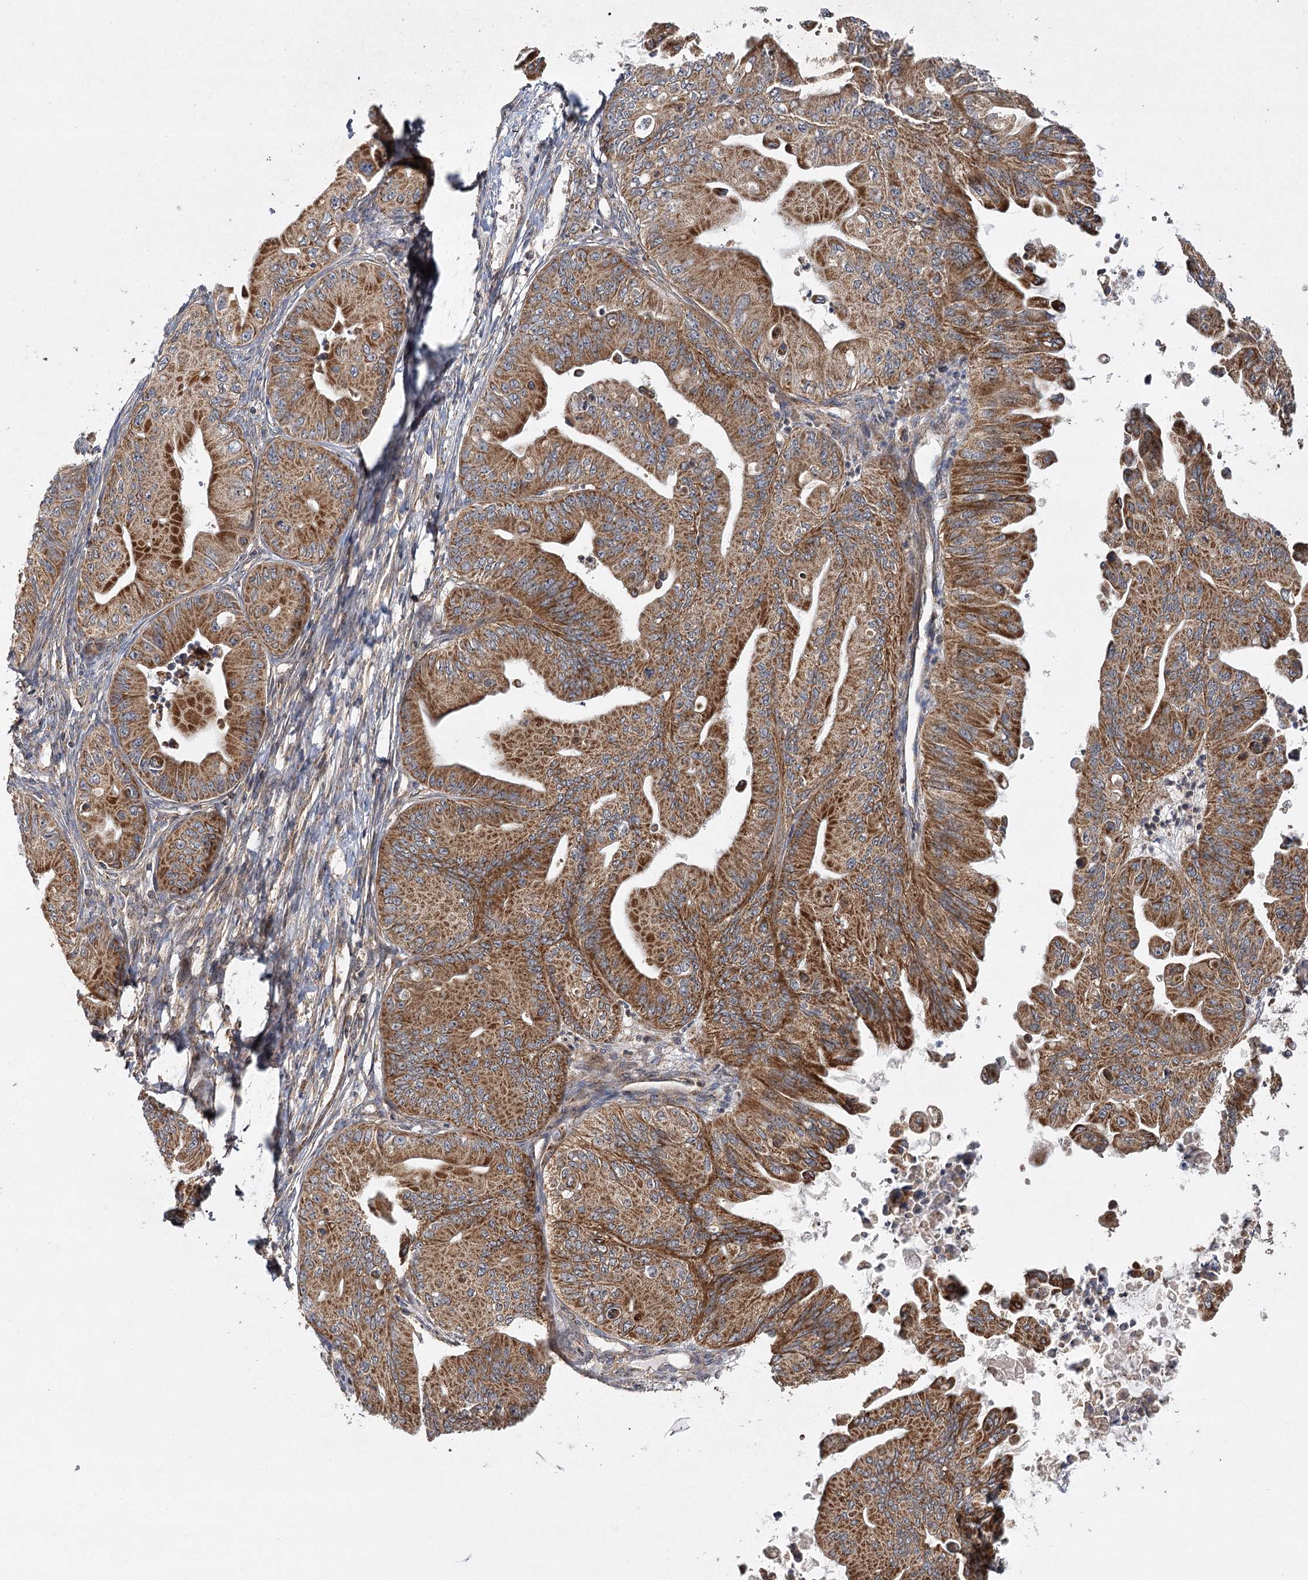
{"staining": {"intensity": "moderate", "quantity": ">75%", "location": "cytoplasmic/membranous"}, "tissue": "ovarian cancer", "cell_type": "Tumor cells", "image_type": "cancer", "snomed": [{"axis": "morphology", "description": "Cystadenocarcinoma, mucinous, NOS"}, {"axis": "topography", "description": "Ovary"}], "caption": "About >75% of tumor cells in mucinous cystadenocarcinoma (ovarian) reveal moderate cytoplasmic/membranous protein staining as visualized by brown immunohistochemical staining.", "gene": "DNAJC13", "patient": {"sex": "female", "age": 71}}